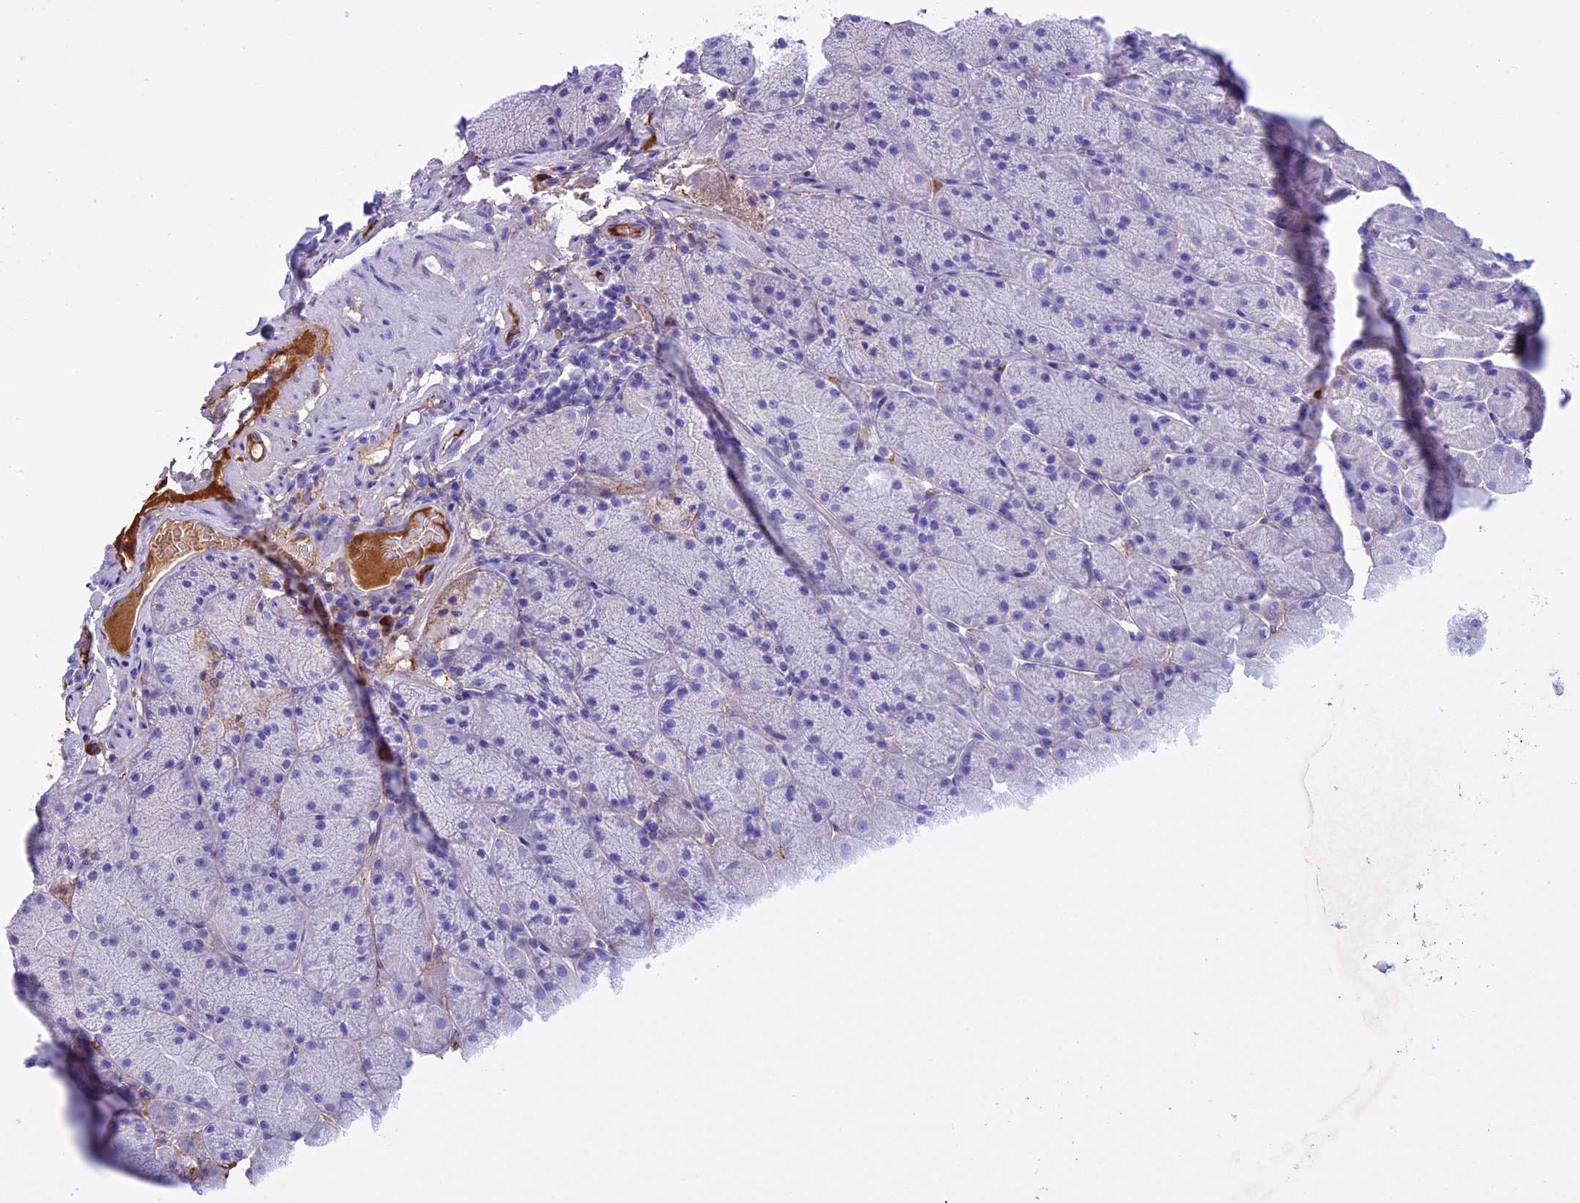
{"staining": {"intensity": "negative", "quantity": "none", "location": "none"}, "tissue": "stomach", "cell_type": "Glandular cells", "image_type": "normal", "snomed": [{"axis": "morphology", "description": "Normal tissue, NOS"}, {"axis": "topography", "description": "Stomach, upper"}, {"axis": "topography", "description": "Stomach, lower"}], "caption": "IHC image of normal stomach: human stomach stained with DAB (3,3'-diaminobenzidine) demonstrates no significant protein positivity in glandular cells.", "gene": "IGSF6", "patient": {"sex": "male", "age": 67}}